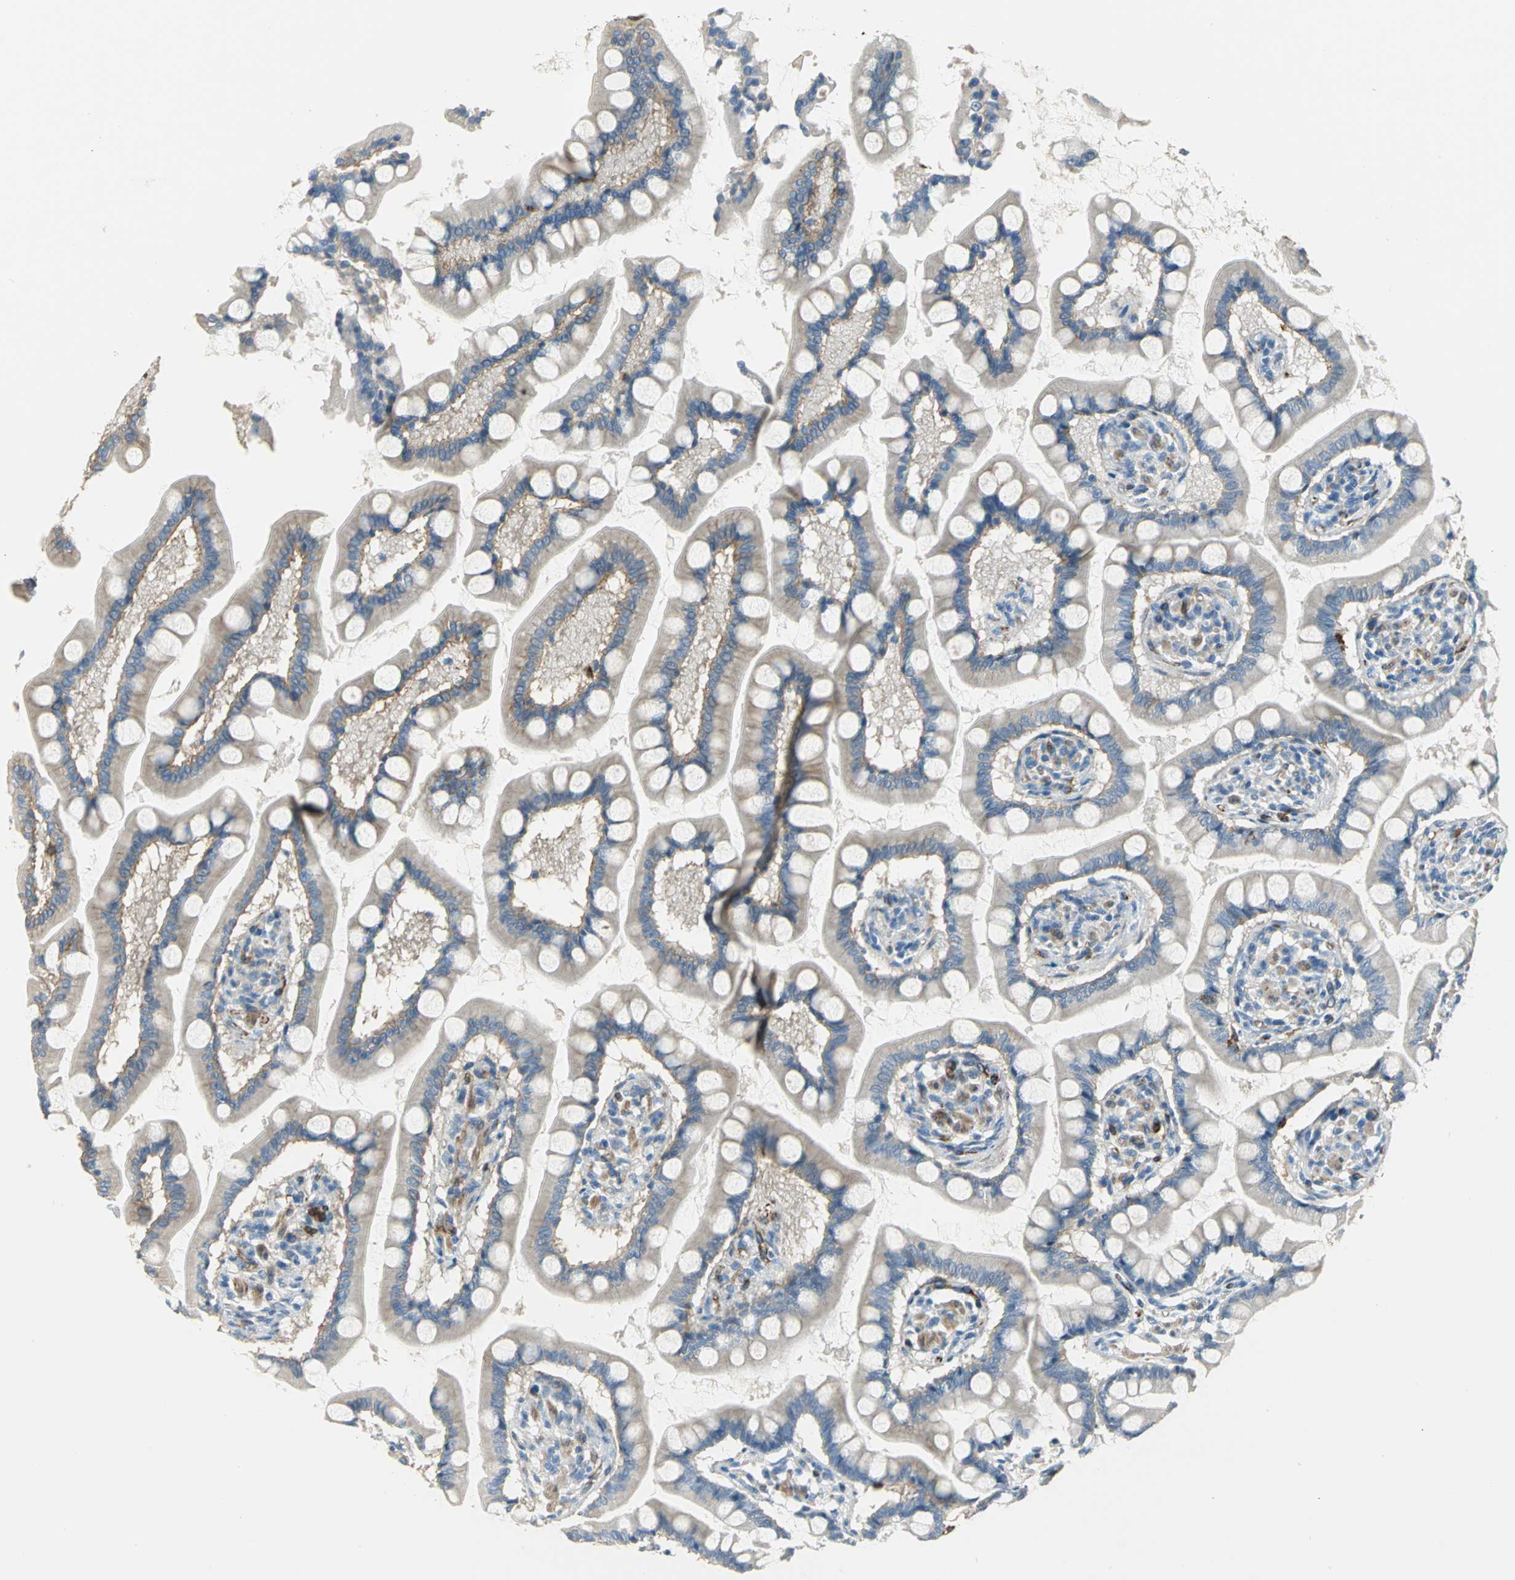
{"staining": {"intensity": "weak", "quantity": "25%-75%", "location": "cytoplasmic/membranous"}, "tissue": "small intestine", "cell_type": "Glandular cells", "image_type": "normal", "snomed": [{"axis": "morphology", "description": "Normal tissue, NOS"}, {"axis": "topography", "description": "Small intestine"}], "caption": "This image reveals IHC staining of normal small intestine, with low weak cytoplasmic/membranous positivity in about 25%-75% of glandular cells.", "gene": "ALOX15", "patient": {"sex": "male", "age": 41}}